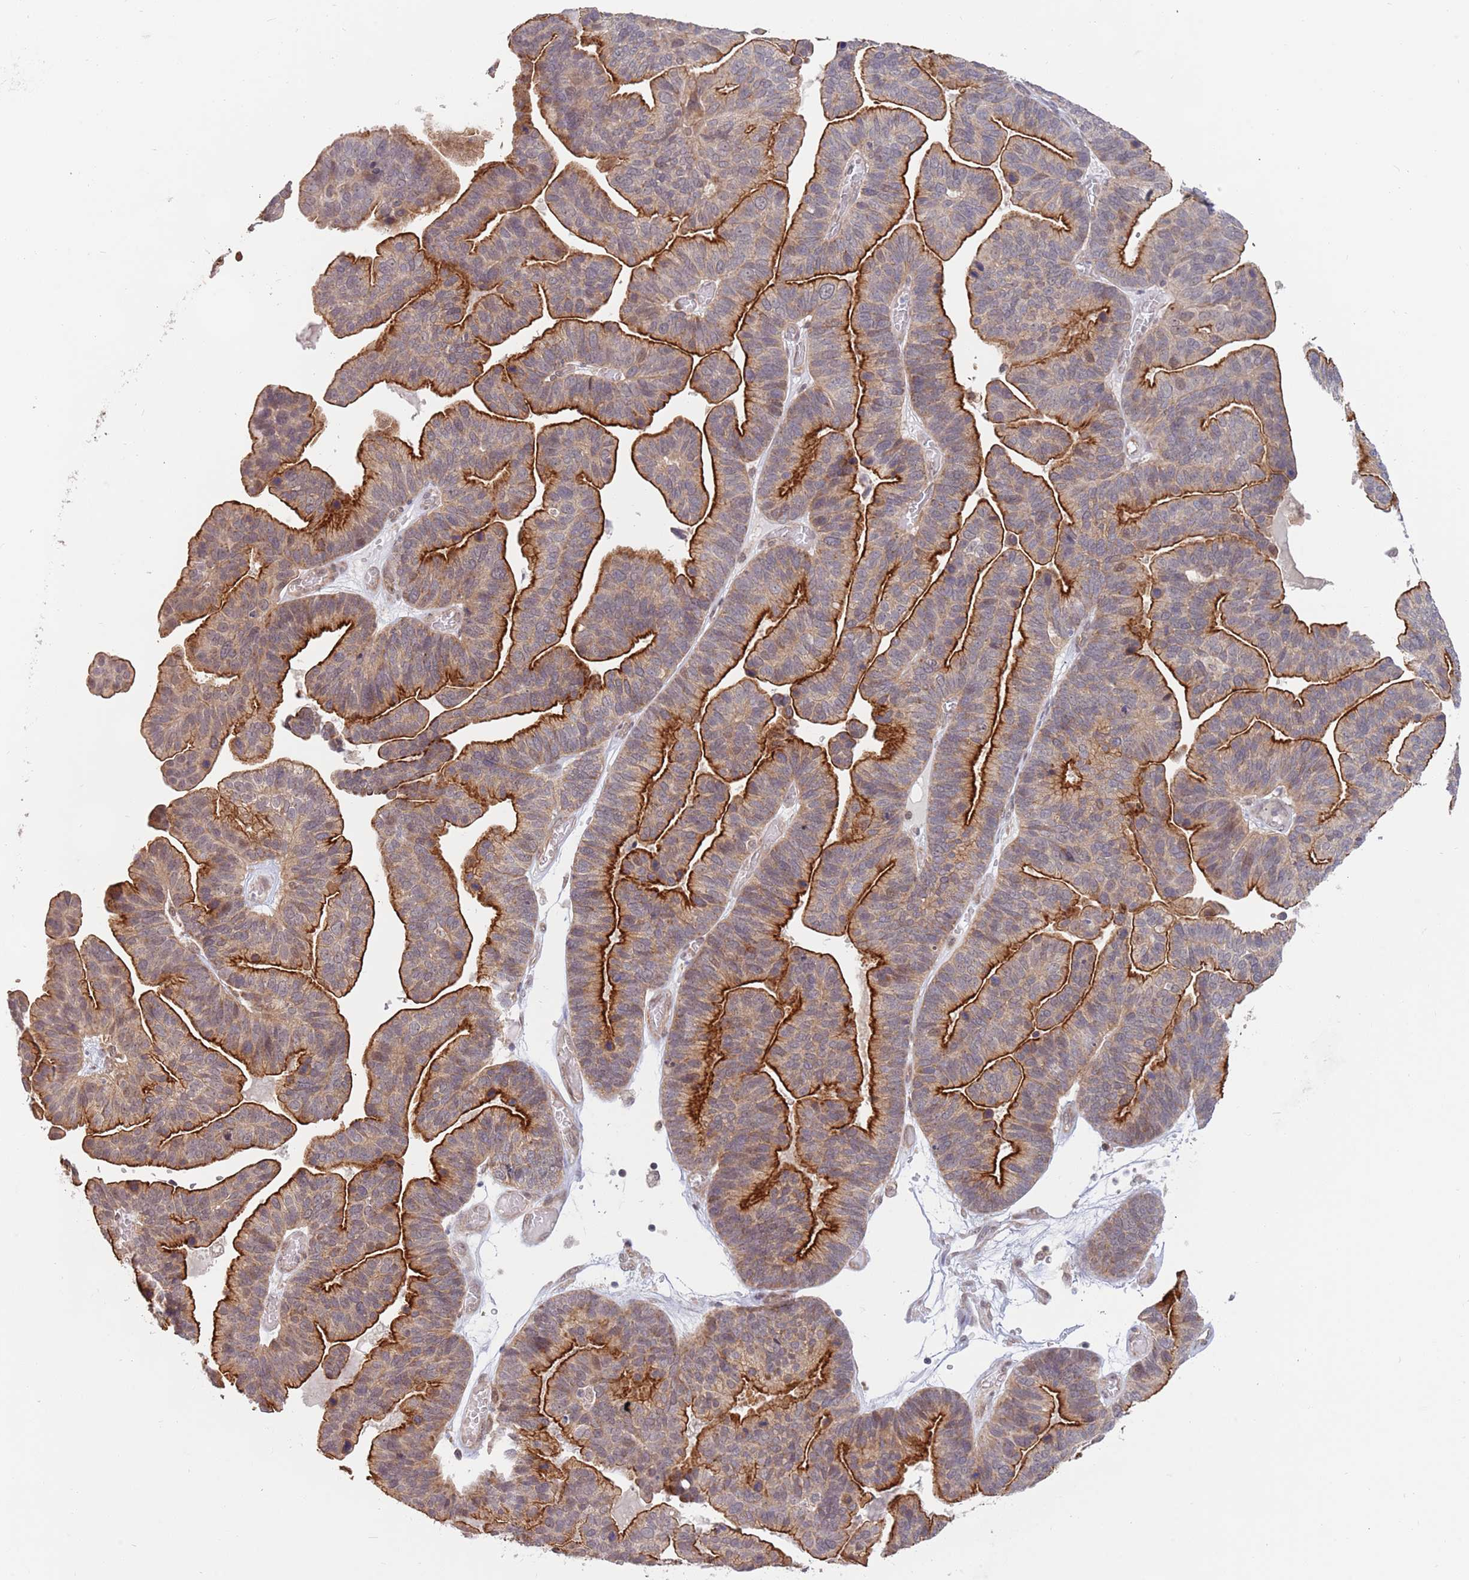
{"staining": {"intensity": "strong", "quantity": "25%-75%", "location": "cytoplasmic/membranous"}, "tissue": "ovarian cancer", "cell_type": "Tumor cells", "image_type": "cancer", "snomed": [{"axis": "morphology", "description": "Cystadenocarcinoma, serous, NOS"}, {"axis": "topography", "description": "Ovary"}], "caption": "DAB (3,3'-diaminobenzidine) immunohistochemical staining of ovarian serous cystadenocarcinoma reveals strong cytoplasmic/membranous protein expression in approximately 25%-75% of tumor cells. (IHC, brightfield microscopy, high magnification).", "gene": "UQCC3", "patient": {"sex": "female", "age": 56}}